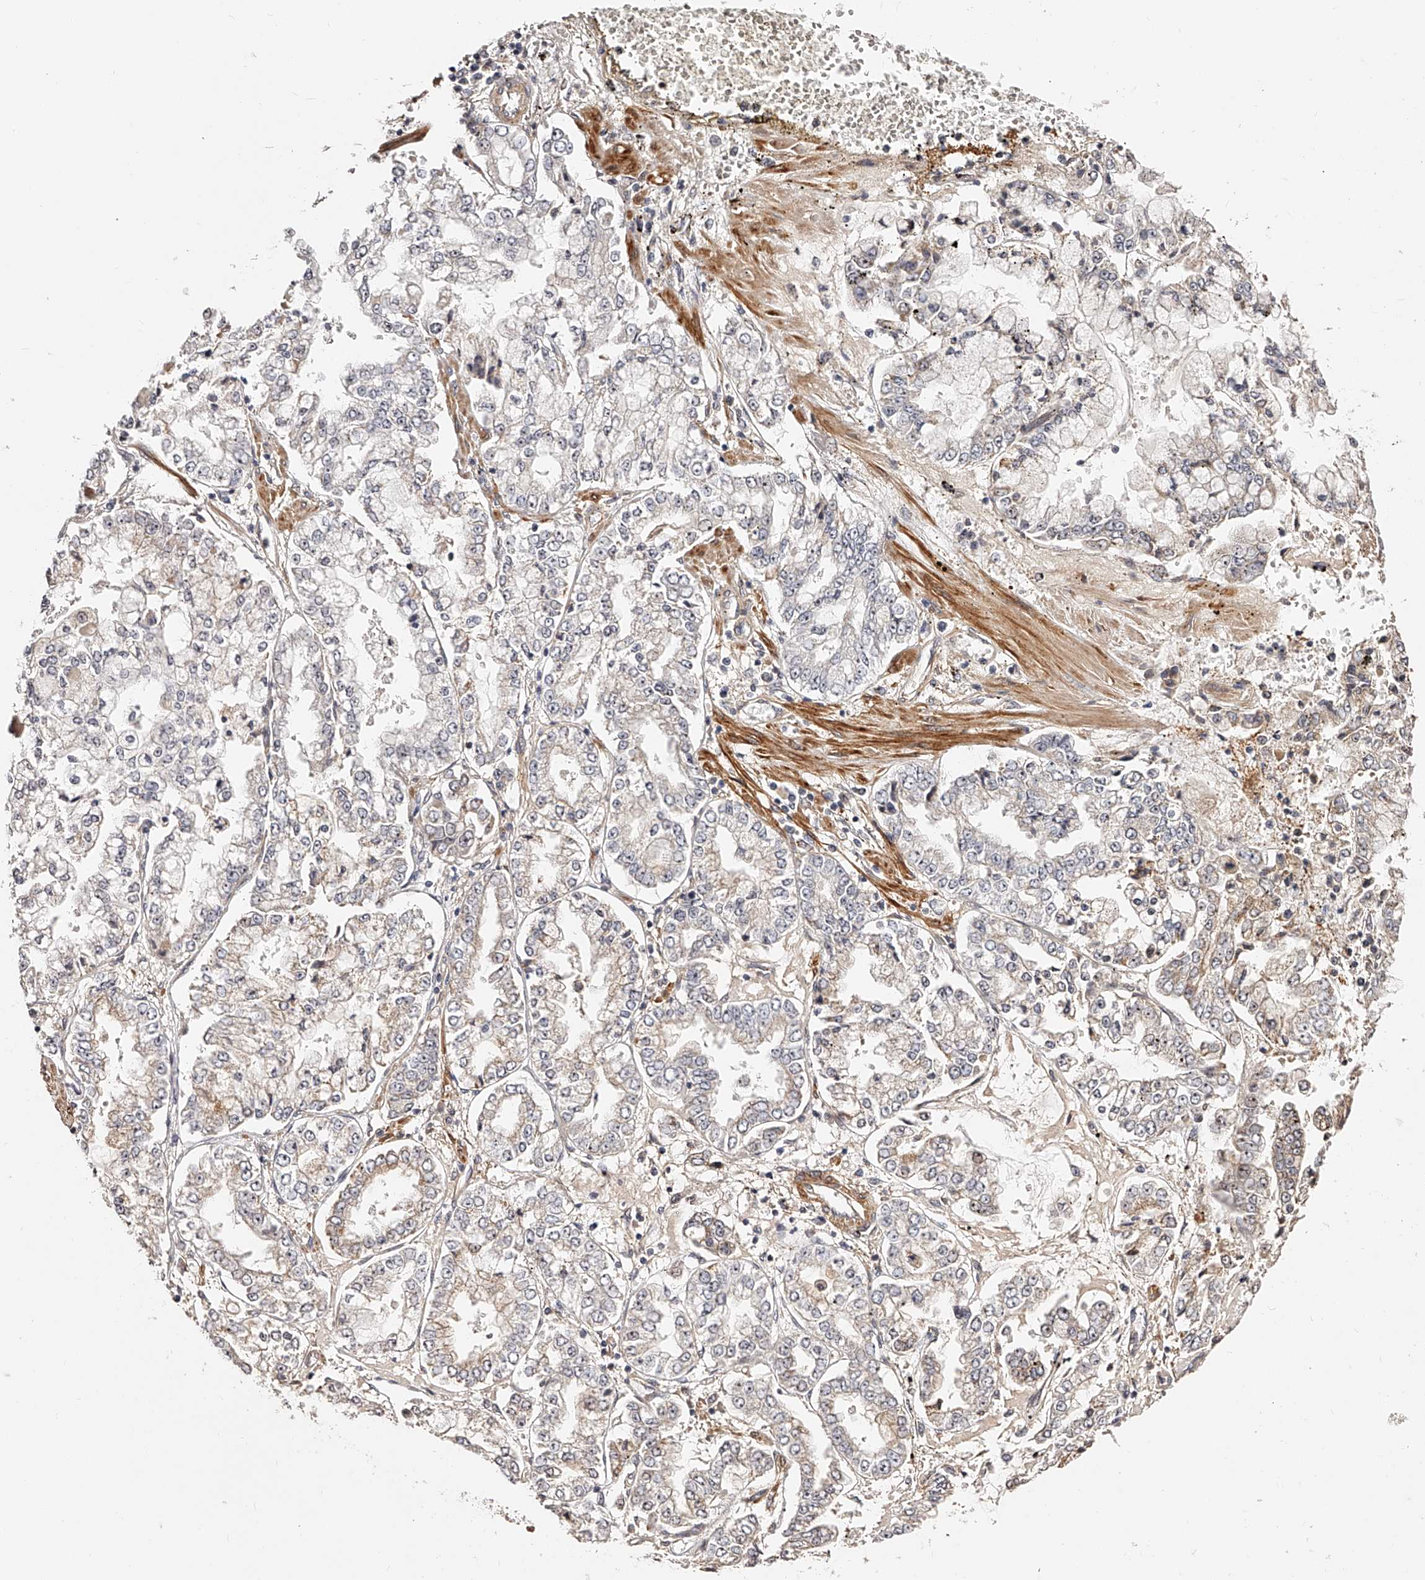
{"staining": {"intensity": "moderate", "quantity": "<25%", "location": "cytoplasmic/membranous"}, "tissue": "stomach cancer", "cell_type": "Tumor cells", "image_type": "cancer", "snomed": [{"axis": "morphology", "description": "Adenocarcinoma, NOS"}, {"axis": "topography", "description": "Stomach"}], "caption": "IHC photomicrograph of stomach cancer stained for a protein (brown), which displays low levels of moderate cytoplasmic/membranous staining in about <25% of tumor cells.", "gene": "ZNF502", "patient": {"sex": "male", "age": 76}}